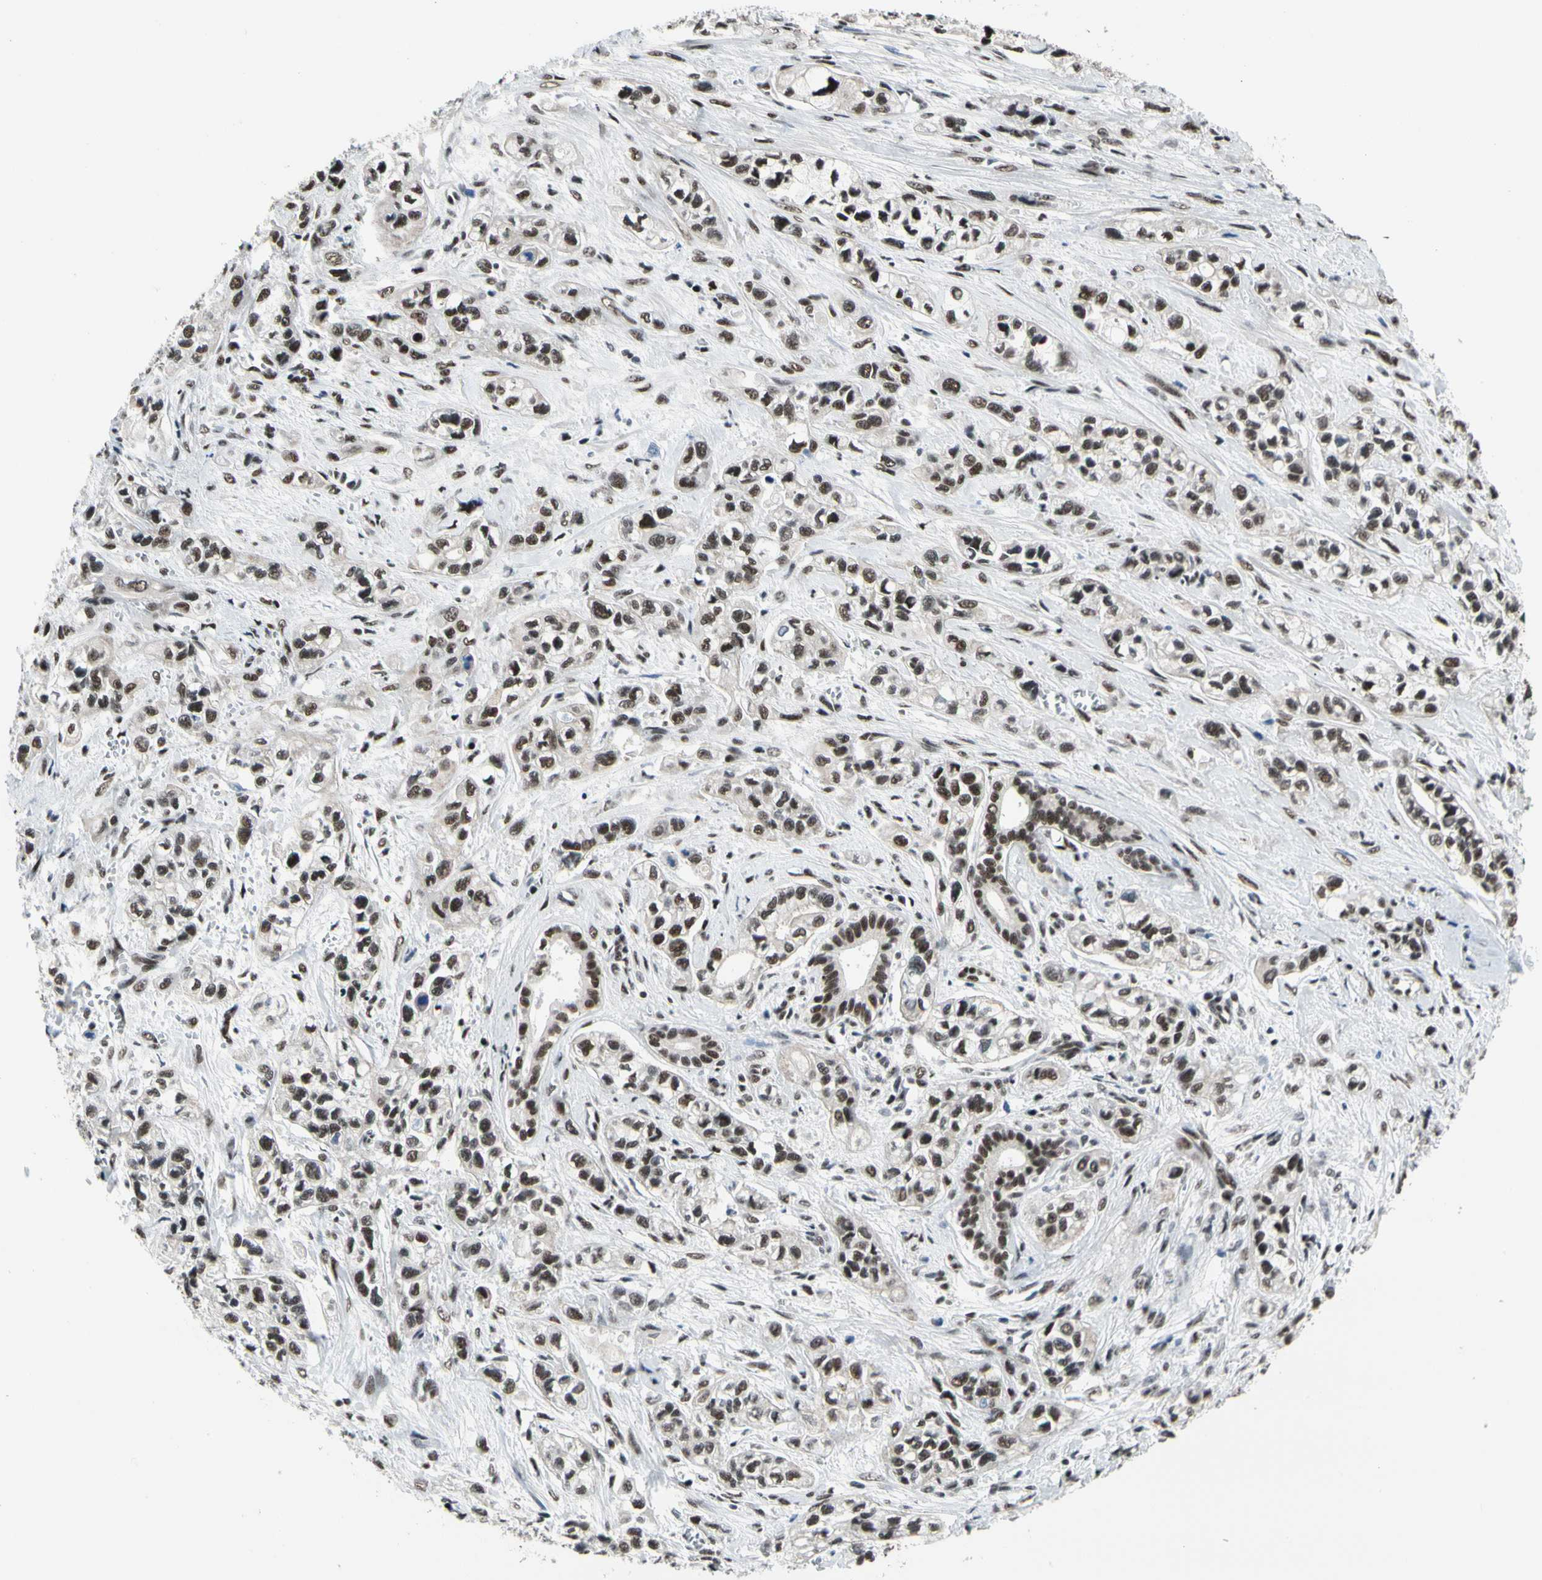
{"staining": {"intensity": "strong", "quantity": ">75%", "location": "nuclear"}, "tissue": "pancreatic cancer", "cell_type": "Tumor cells", "image_type": "cancer", "snomed": [{"axis": "morphology", "description": "Adenocarcinoma, NOS"}, {"axis": "topography", "description": "Pancreas"}], "caption": "Human pancreatic adenocarcinoma stained with a brown dye reveals strong nuclear positive positivity in about >75% of tumor cells.", "gene": "SRSF11", "patient": {"sex": "male", "age": 74}}